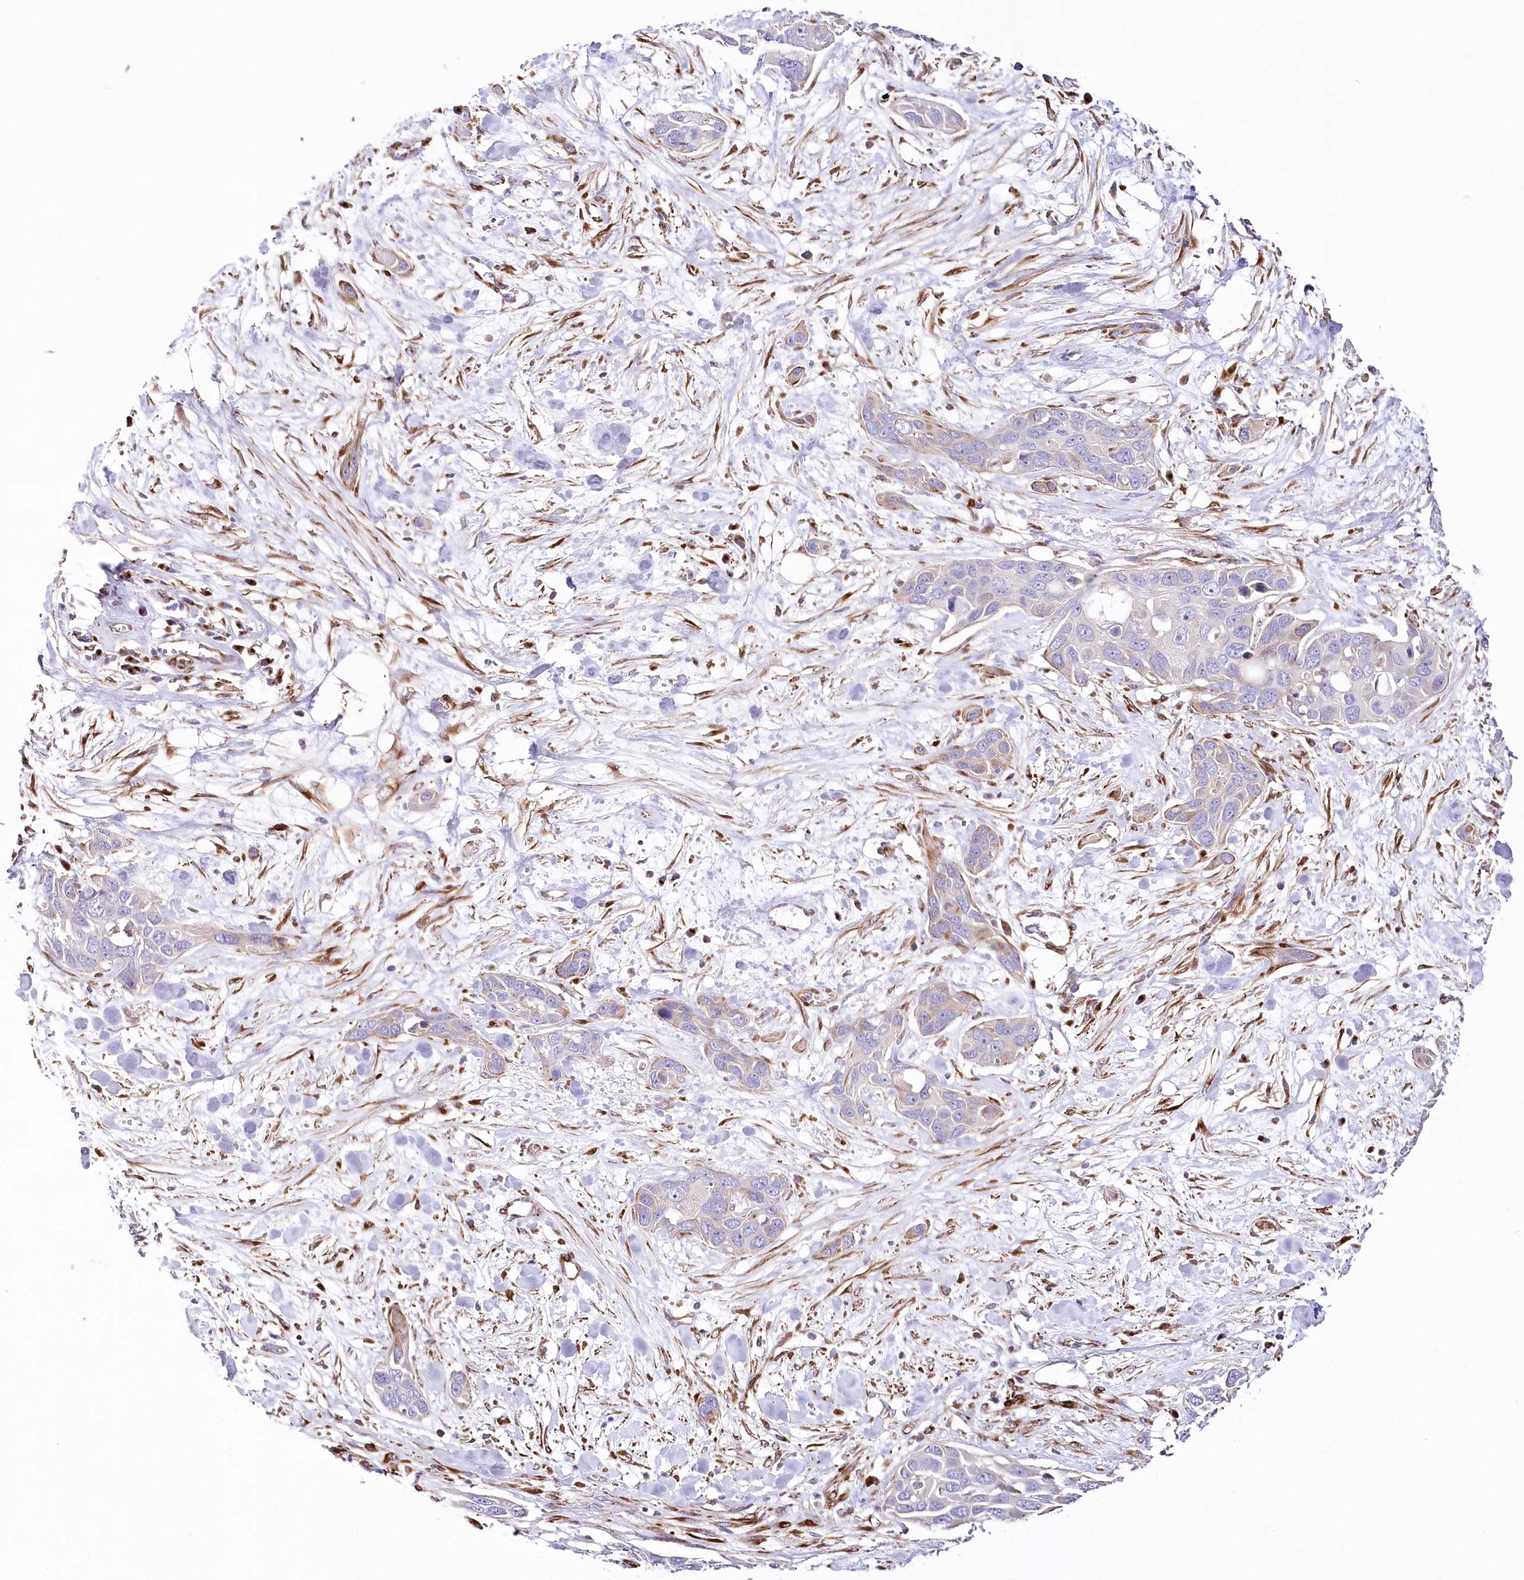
{"staining": {"intensity": "moderate", "quantity": "<25%", "location": "cytoplasmic/membranous"}, "tissue": "pancreatic cancer", "cell_type": "Tumor cells", "image_type": "cancer", "snomed": [{"axis": "morphology", "description": "Adenocarcinoma, NOS"}, {"axis": "topography", "description": "Pancreas"}], "caption": "High-power microscopy captured an IHC photomicrograph of pancreatic cancer (adenocarcinoma), revealing moderate cytoplasmic/membranous staining in about <25% of tumor cells.", "gene": "ABRAXAS2", "patient": {"sex": "female", "age": 60}}